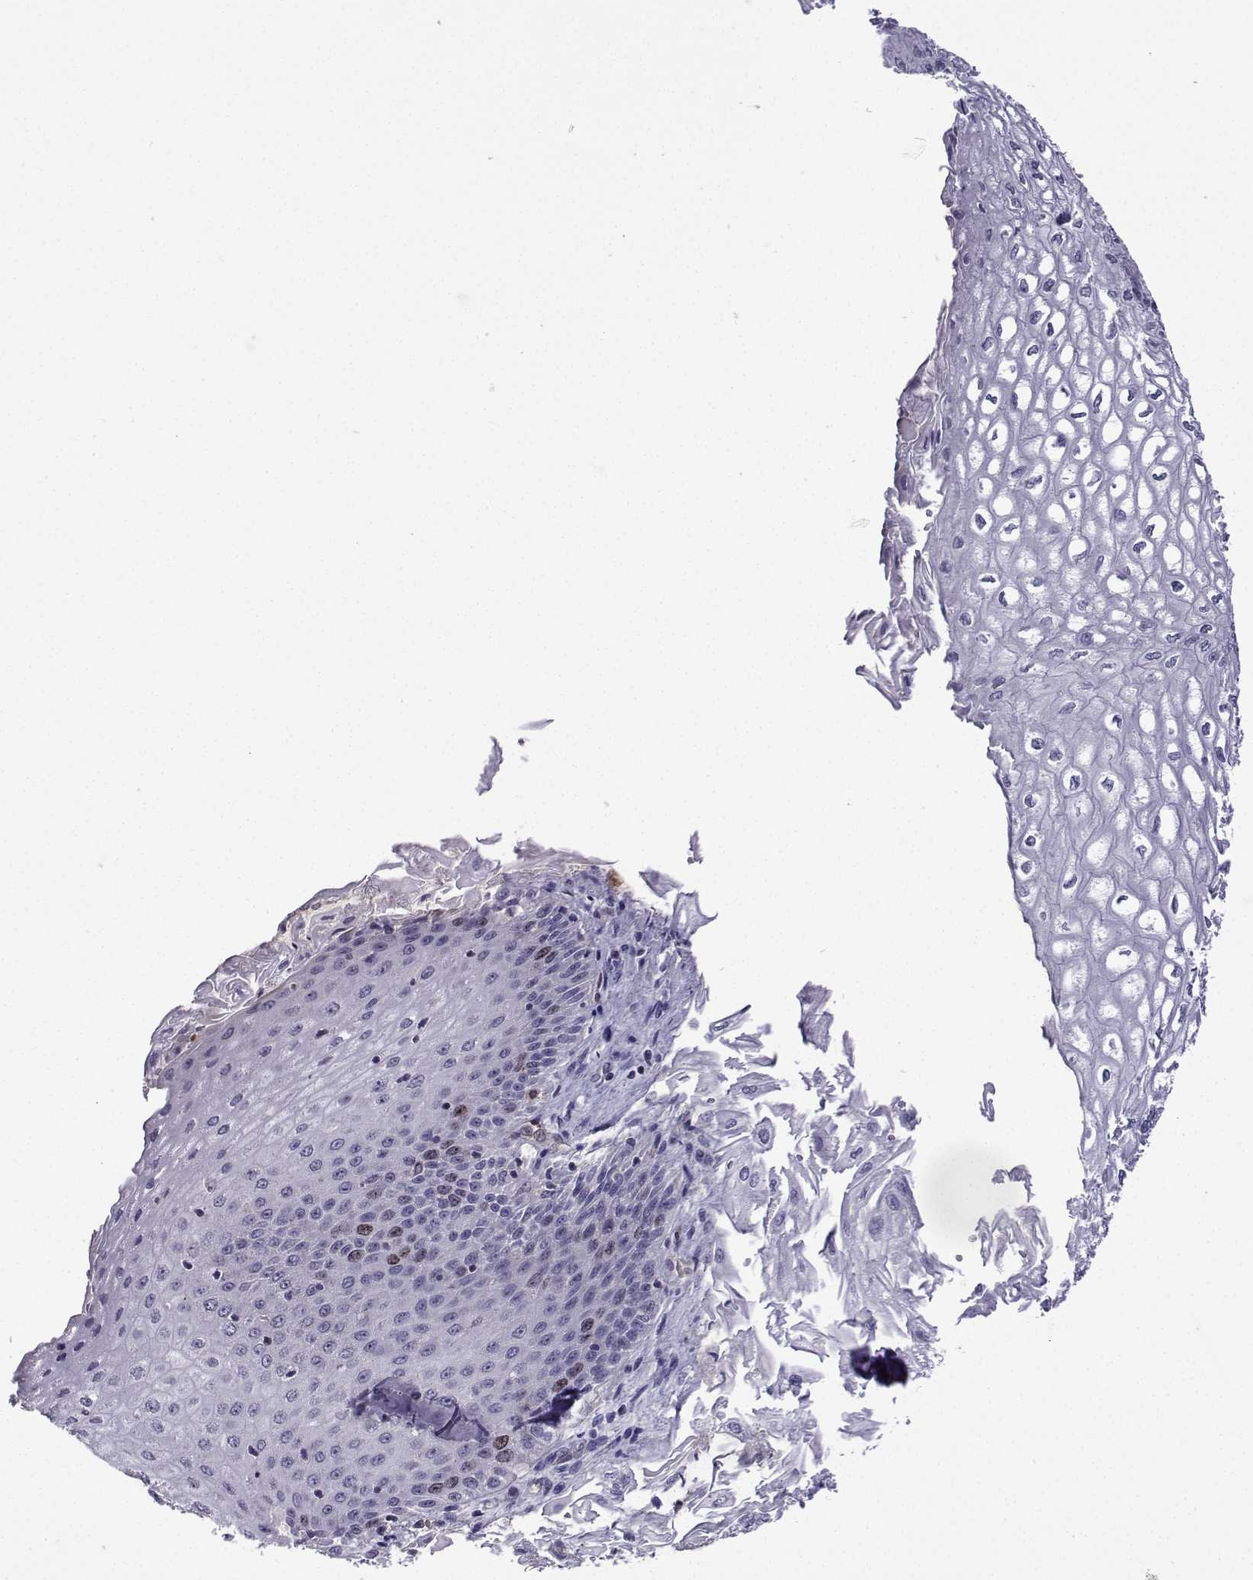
{"staining": {"intensity": "moderate", "quantity": "<25%", "location": "nuclear"}, "tissue": "esophagus", "cell_type": "Squamous epithelial cells", "image_type": "normal", "snomed": [{"axis": "morphology", "description": "Normal tissue, NOS"}, {"axis": "topography", "description": "Esophagus"}], "caption": "About <25% of squamous epithelial cells in normal human esophagus show moderate nuclear protein expression as visualized by brown immunohistochemical staining.", "gene": "INCENP", "patient": {"sex": "male", "age": 58}}